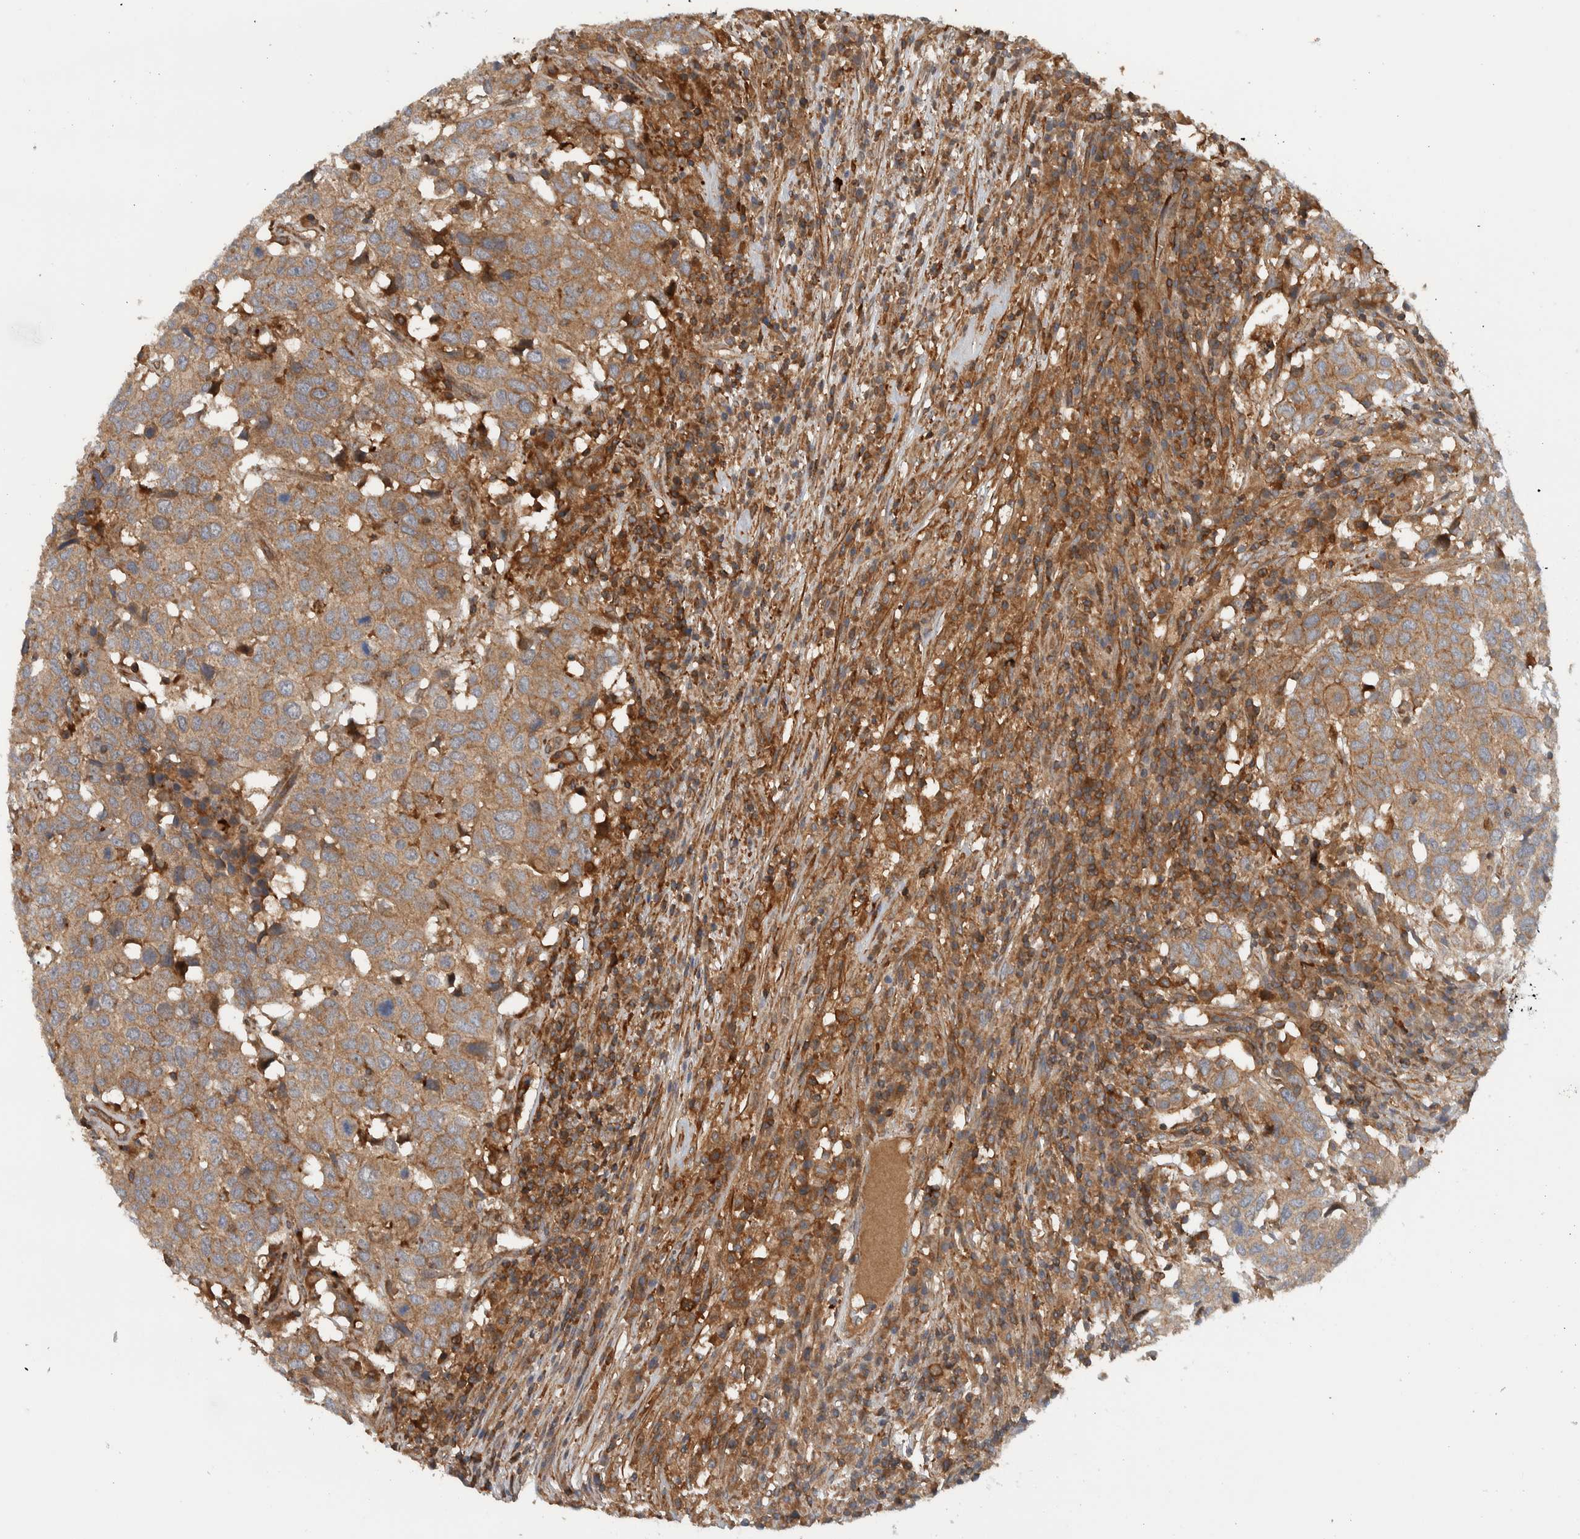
{"staining": {"intensity": "moderate", "quantity": ">75%", "location": "cytoplasmic/membranous"}, "tissue": "head and neck cancer", "cell_type": "Tumor cells", "image_type": "cancer", "snomed": [{"axis": "morphology", "description": "Squamous cell carcinoma, NOS"}, {"axis": "topography", "description": "Head-Neck"}], "caption": "Head and neck cancer (squamous cell carcinoma) tissue displays moderate cytoplasmic/membranous staining in about >75% of tumor cells", "gene": "MPRIP", "patient": {"sex": "male", "age": 66}}